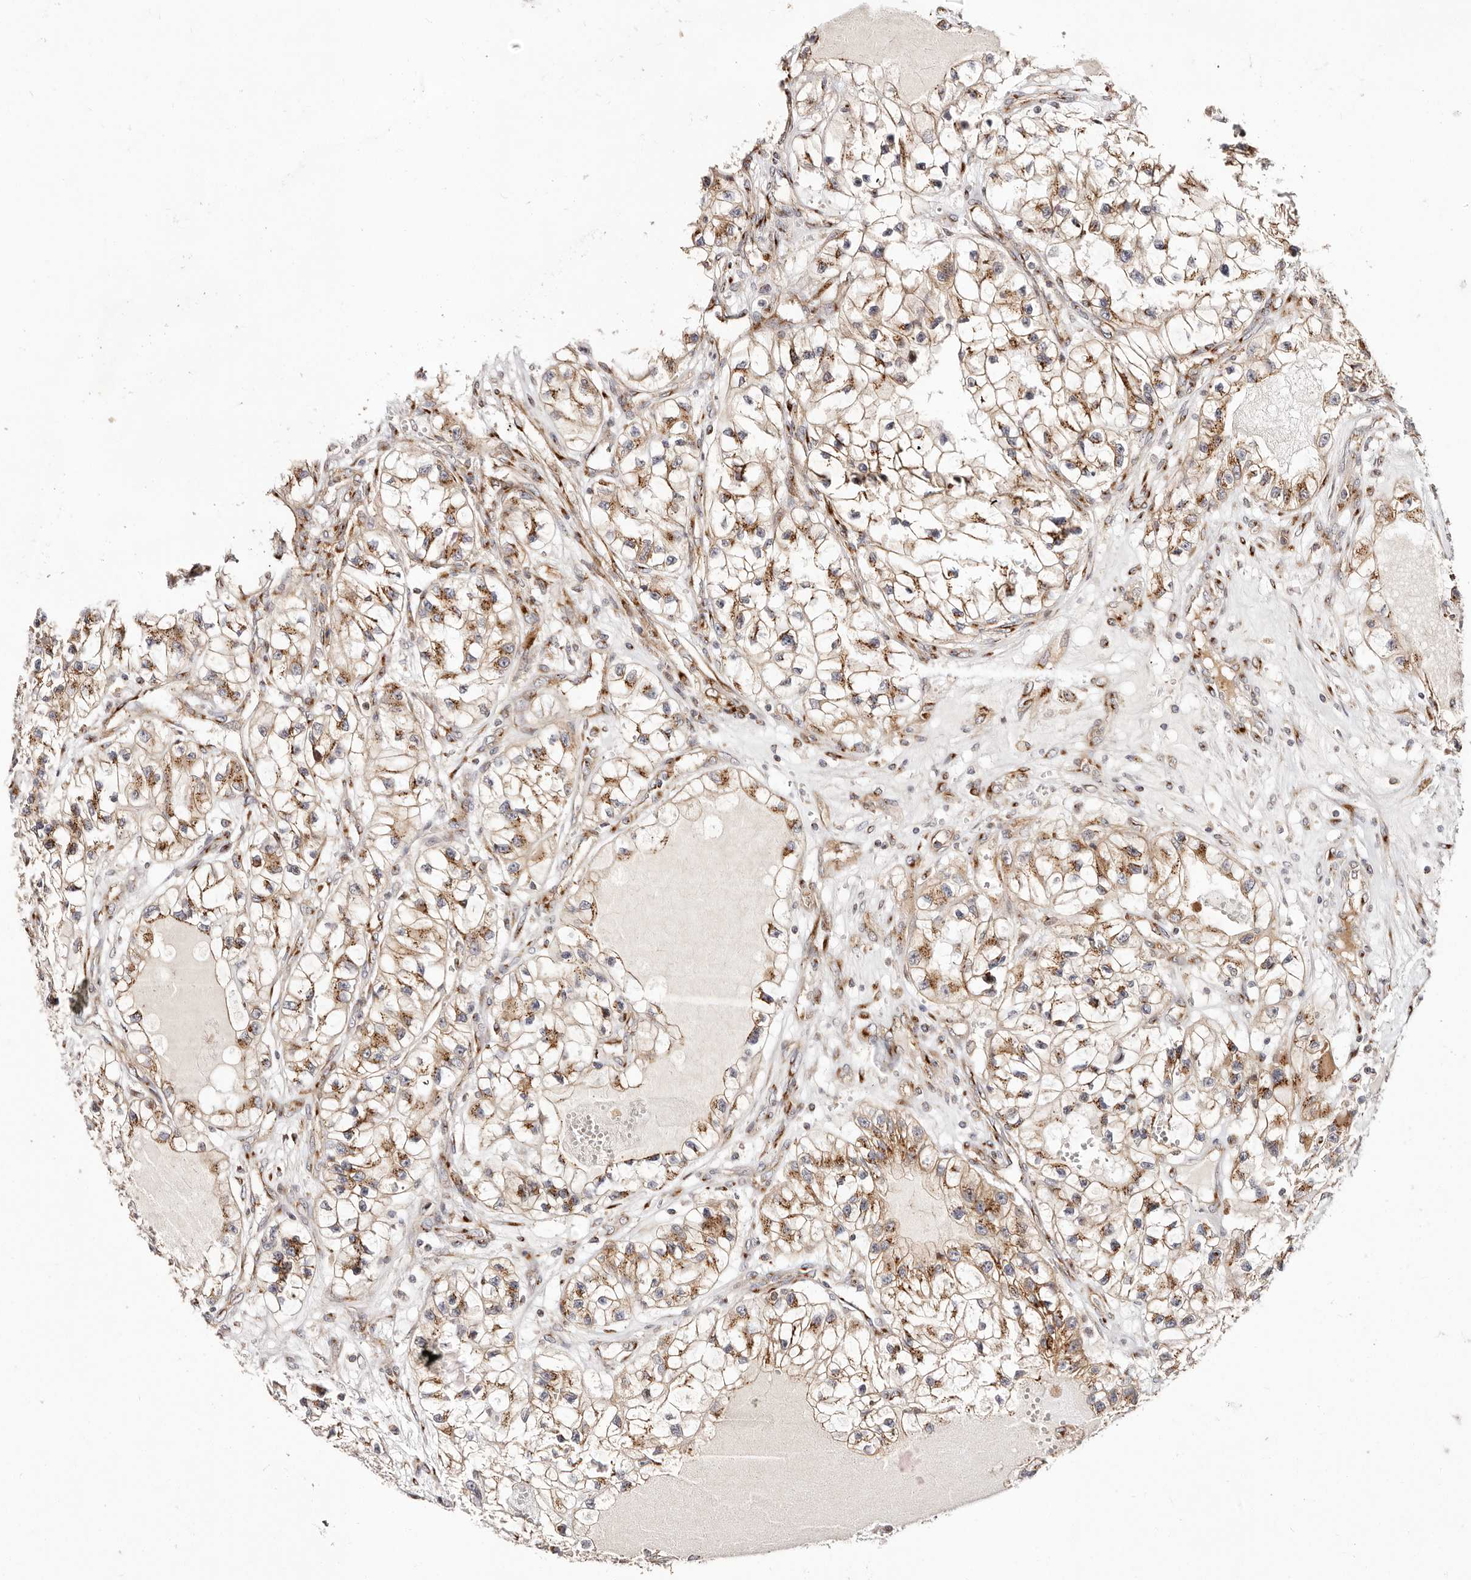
{"staining": {"intensity": "moderate", "quantity": ">75%", "location": "cytoplasmic/membranous"}, "tissue": "renal cancer", "cell_type": "Tumor cells", "image_type": "cancer", "snomed": [{"axis": "morphology", "description": "Adenocarcinoma, NOS"}, {"axis": "topography", "description": "Kidney"}], "caption": "Protein positivity by immunohistochemistry (IHC) demonstrates moderate cytoplasmic/membranous positivity in about >75% of tumor cells in adenocarcinoma (renal).", "gene": "MAPK6", "patient": {"sex": "female", "age": 57}}